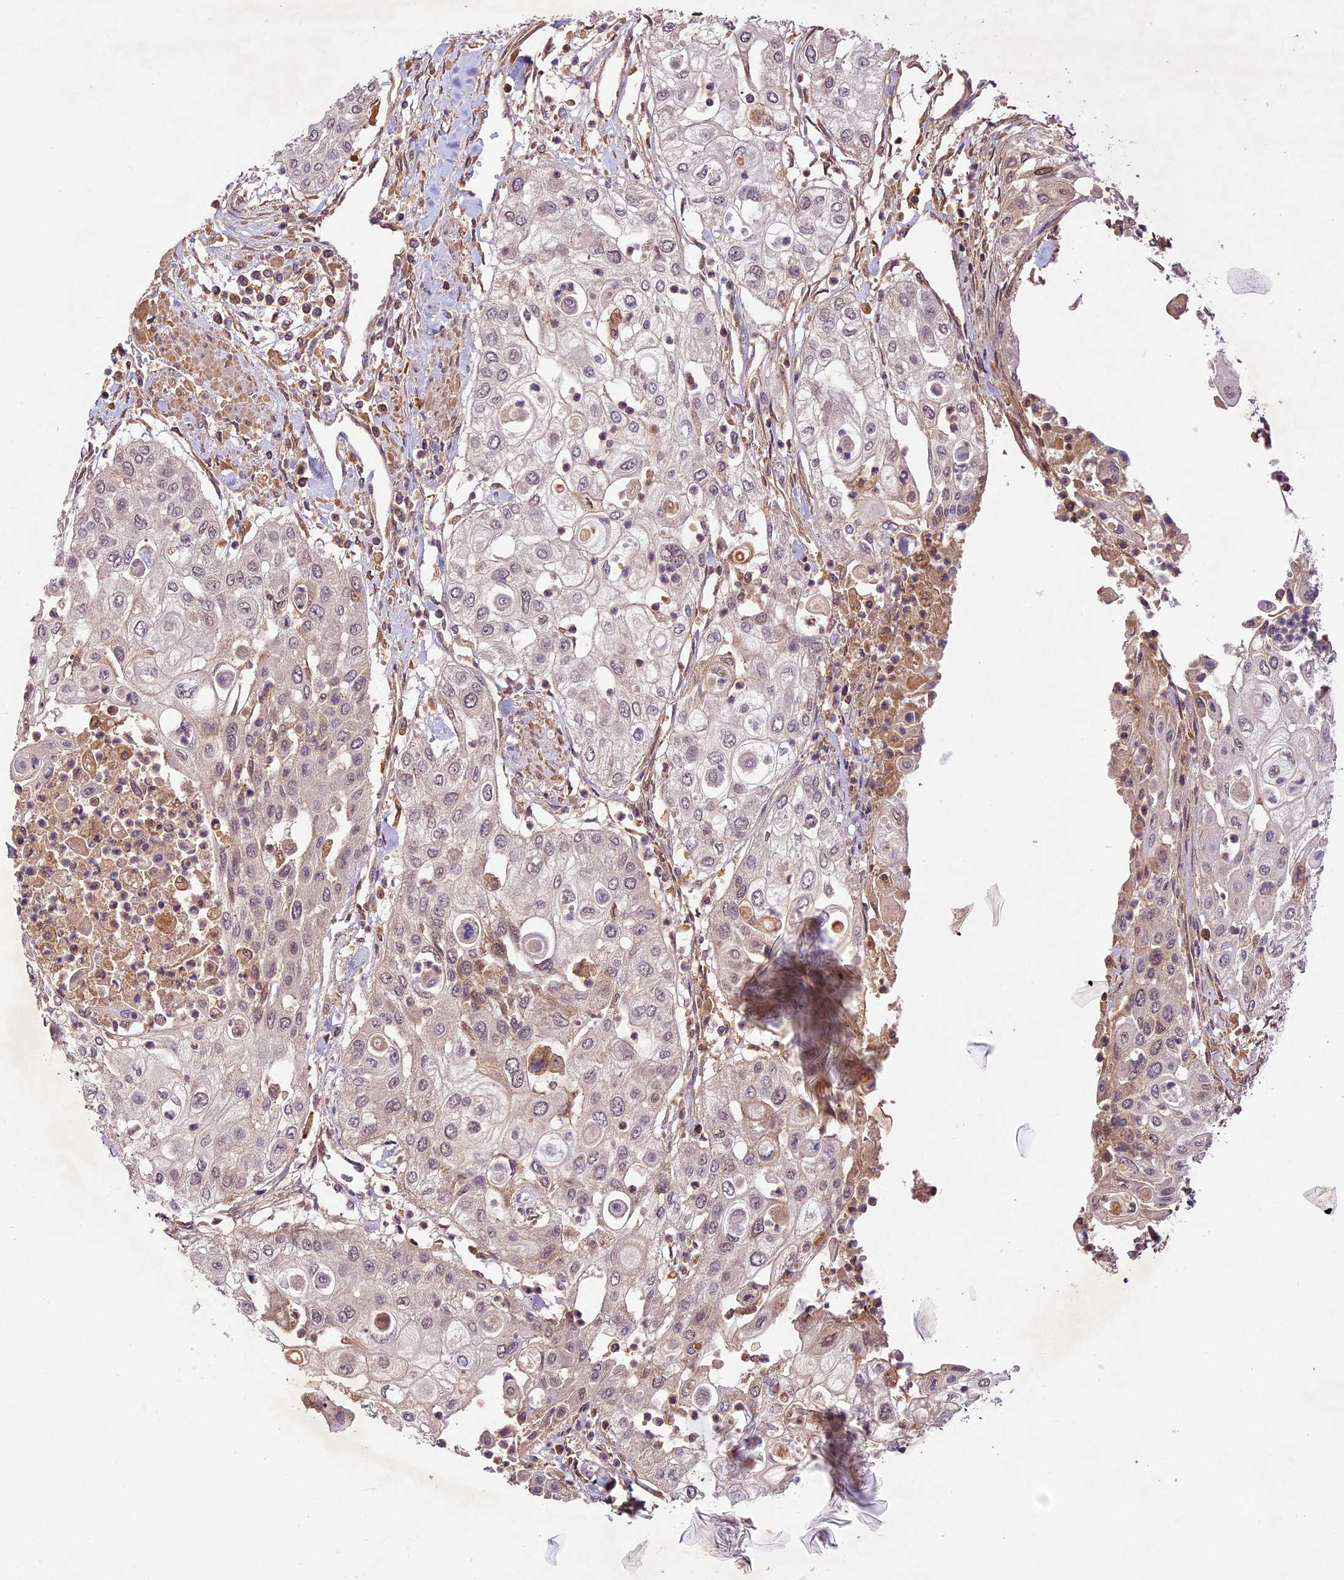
{"staining": {"intensity": "weak", "quantity": "<25%", "location": "cytoplasmic/membranous,nuclear"}, "tissue": "urothelial cancer", "cell_type": "Tumor cells", "image_type": "cancer", "snomed": [{"axis": "morphology", "description": "Urothelial carcinoma, High grade"}, {"axis": "topography", "description": "Urinary bladder"}], "caption": "This photomicrograph is of urothelial cancer stained with immunohistochemistry to label a protein in brown with the nuclei are counter-stained blue. There is no expression in tumor cells.", "gene": "ATP10A", "patient": {"sex": "female", "age": 79}}